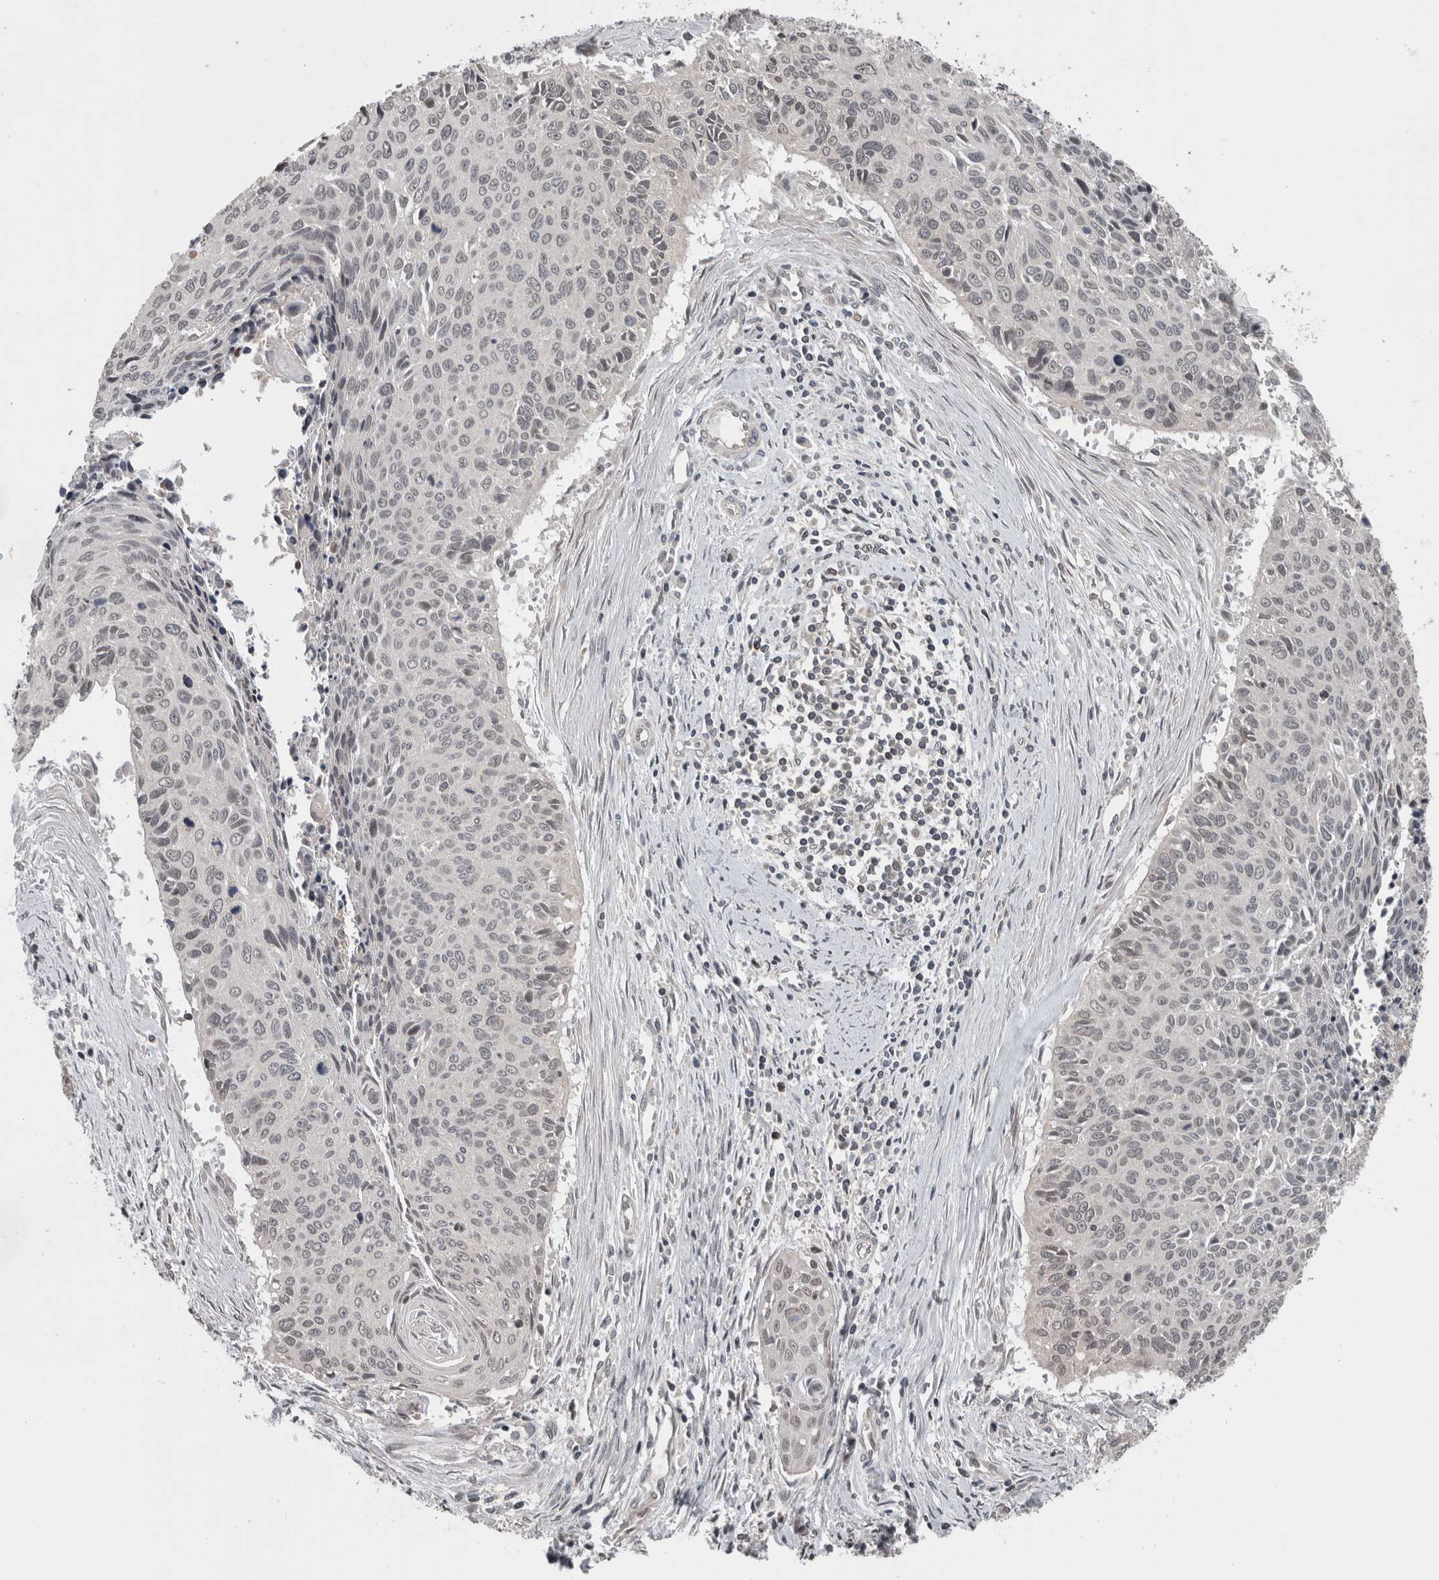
{"staining": {"intensity": "negative", "quantity": "none", "location": "none"}, "tissue": "cervical cancer", "cell_type": "Tumor cells", "image_type": "cancer", "snomed": [{"axis": "morphology", "description": "Squamous cell carcinoma, NOS"}, {"axis": "topography", "description": "Cervix"}], "caption": "There is no significant expression in tumor cells of cervical cancer.", "gene": "ENY2", "patient": {"sex": "female", "age": 55}}